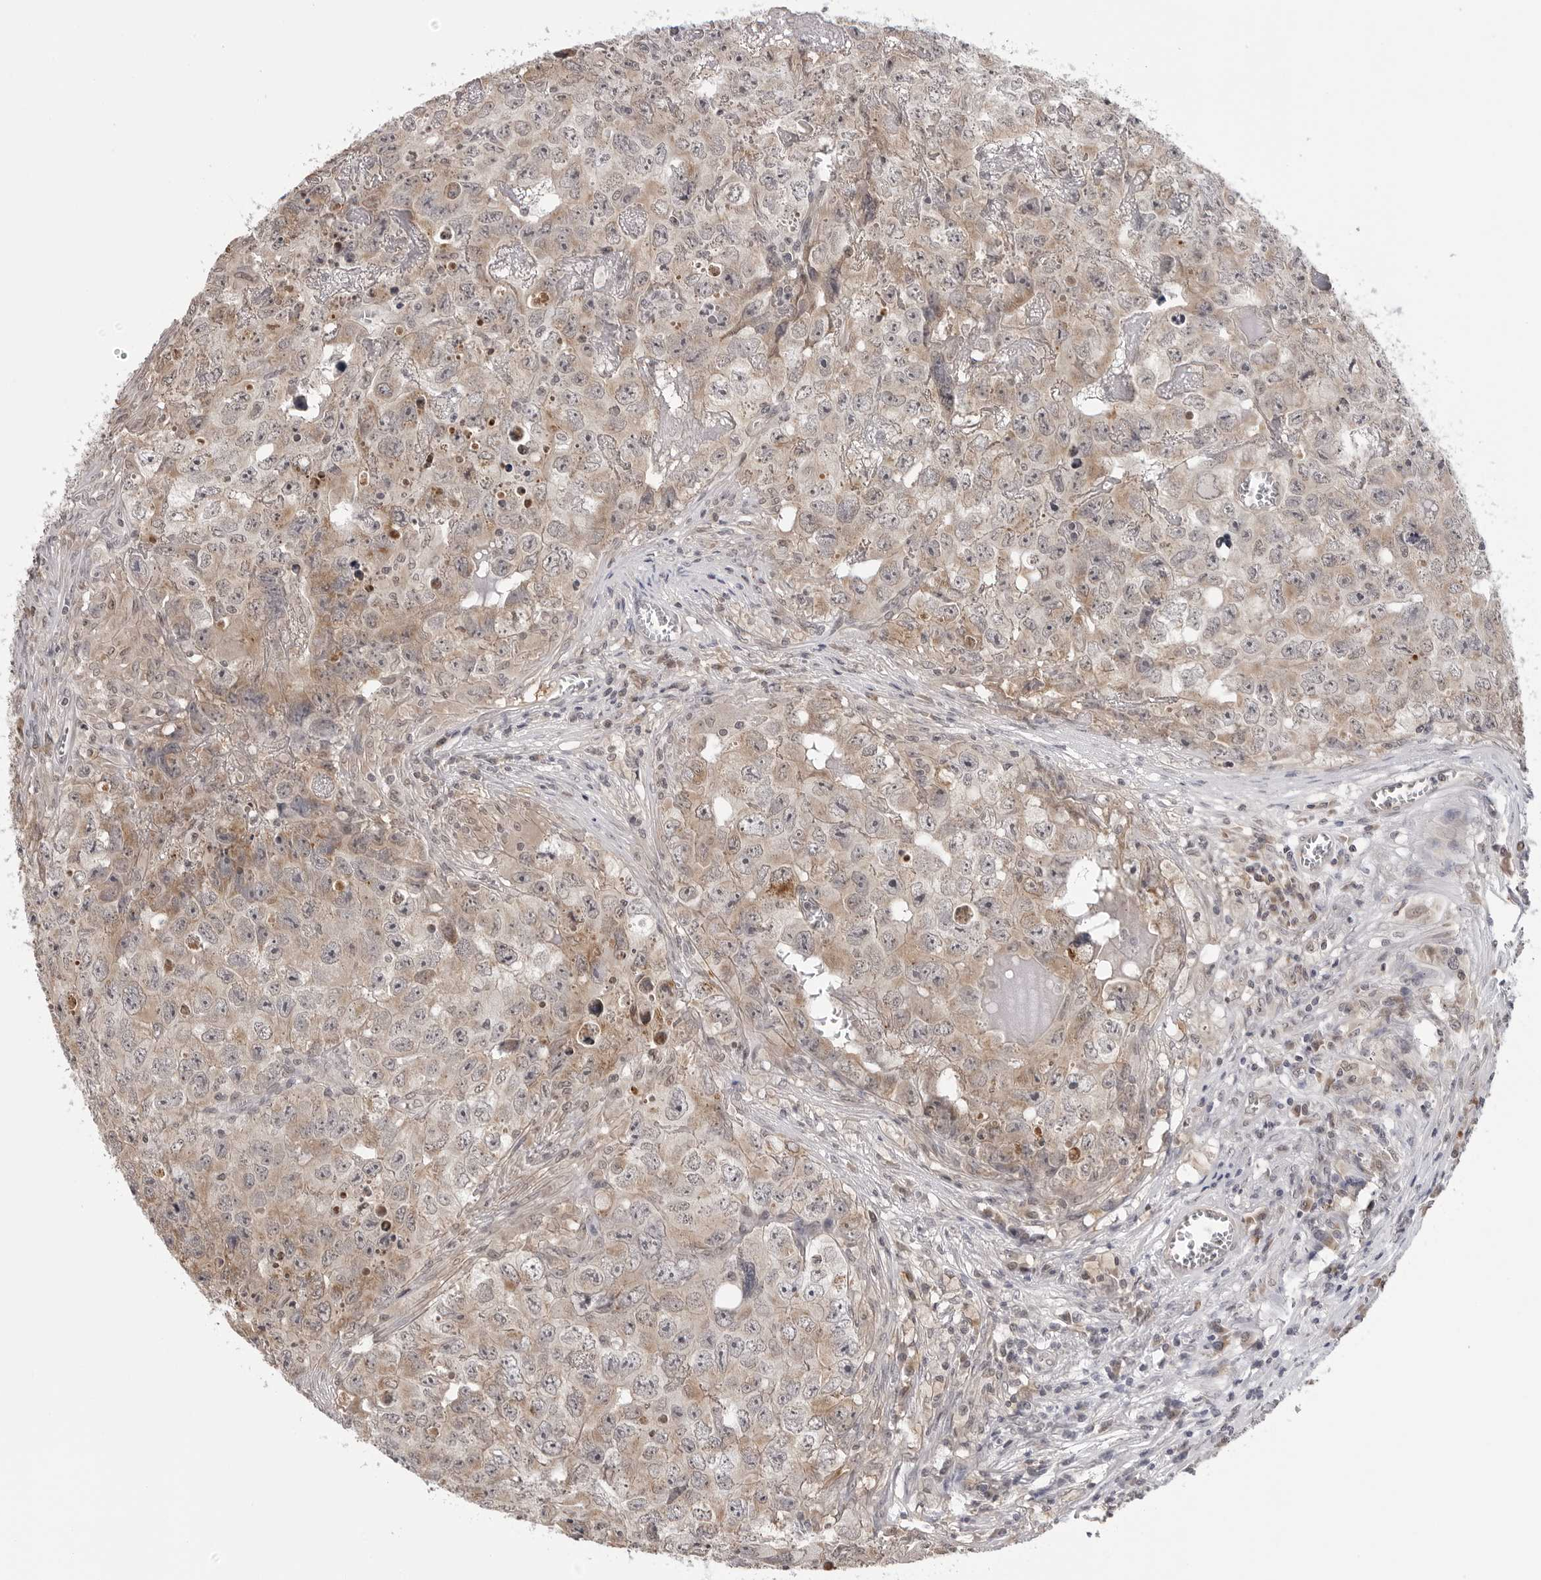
{"staining": {"intensity": "weak", "quantity": ">75%", "location": "cytoplasmic/membranous"}, "tissue": "testis cancer", "cell_type": "Tumor cells", "image_type": "cancer", "snomed": [{"axis": "morphology", "description": "Seminoma, NOS"}, {"axis": "morphology", "description": "Carcinoma, Embryonal, NOS"}, {"axis": "topography", "description": "Testis"}], "caption": "A low amount of weak cytoplasmic/membranous staining is seen in about >75% of tumor cells in testis embryonal carcinoma tissue. The staining is performed using DAB brown chromogen to label protein expression. The nuclei are counter-stained blue using hematoxylin.", "gene": "CDK20", "patient": {"sex": "male", "age": 43}}